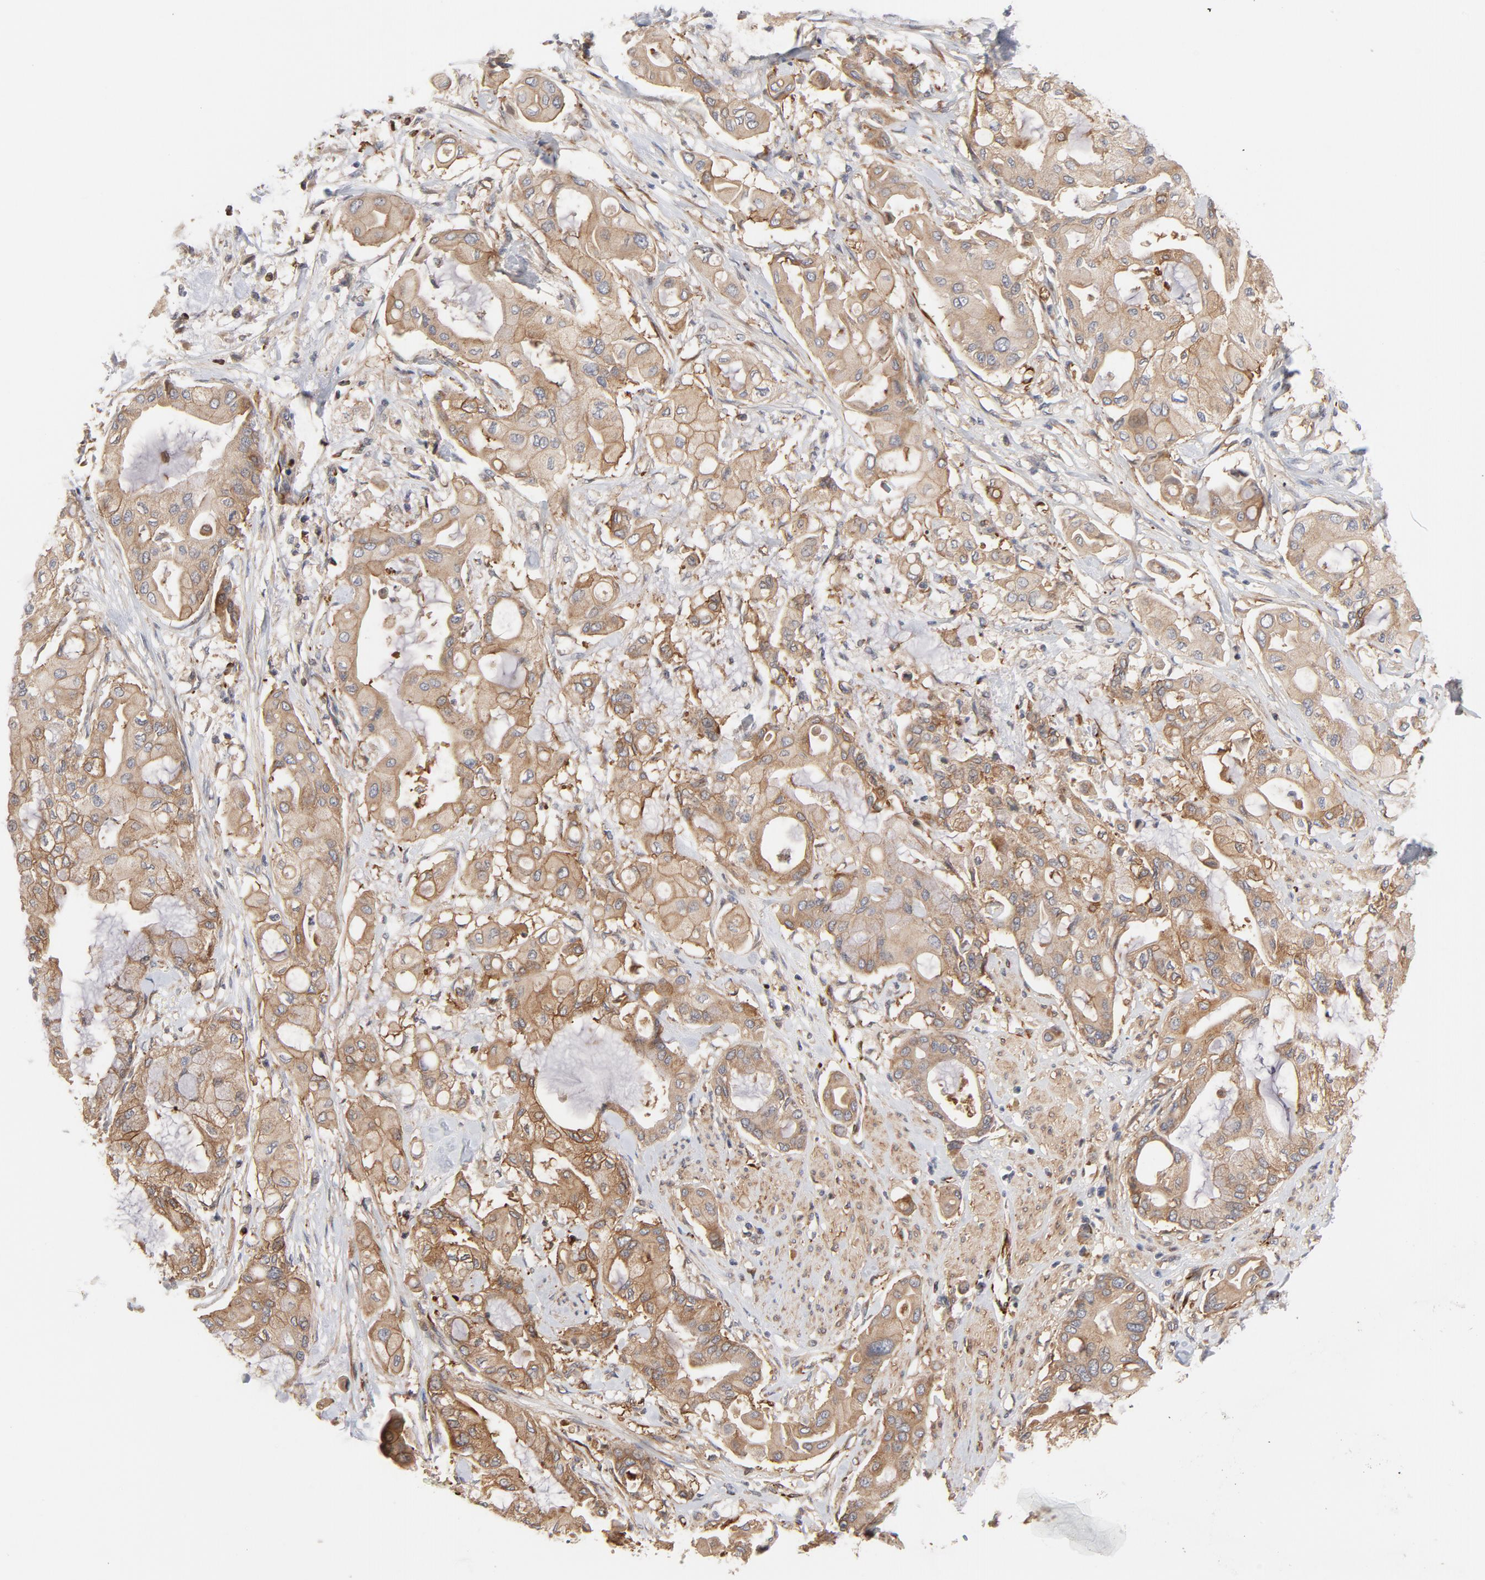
{"staining": {"intensity": "moderate", "quantity": ">75%", "location": "cytoplasmic/membranous"}, "tissue": "pancreatic cancer", "cell_type": "Tumor cells", "image_type": "cancer", "snomed": [{"axis": "morphology", "description": "Adenocarcinoma, NOS"}, {"axis": "morphology", "description": "Adenocarcinoma, metastatic, NOS"}, {"axis": "topography", "description": "Lymph node"}, {"axis": "topography", "description": "Pancreas"}, {"axis": "topography", "description": "Duodenum"}], "caption": "Approximately >75% of tumor cells in human pancreatic adenocarcinoma reveal moderate cytoplasmic/membranous protein positivity as visualized by brown immunohistochemical staining.", "gene": "DNAAF2", "patient": {"sex": "female", "age": 64}}